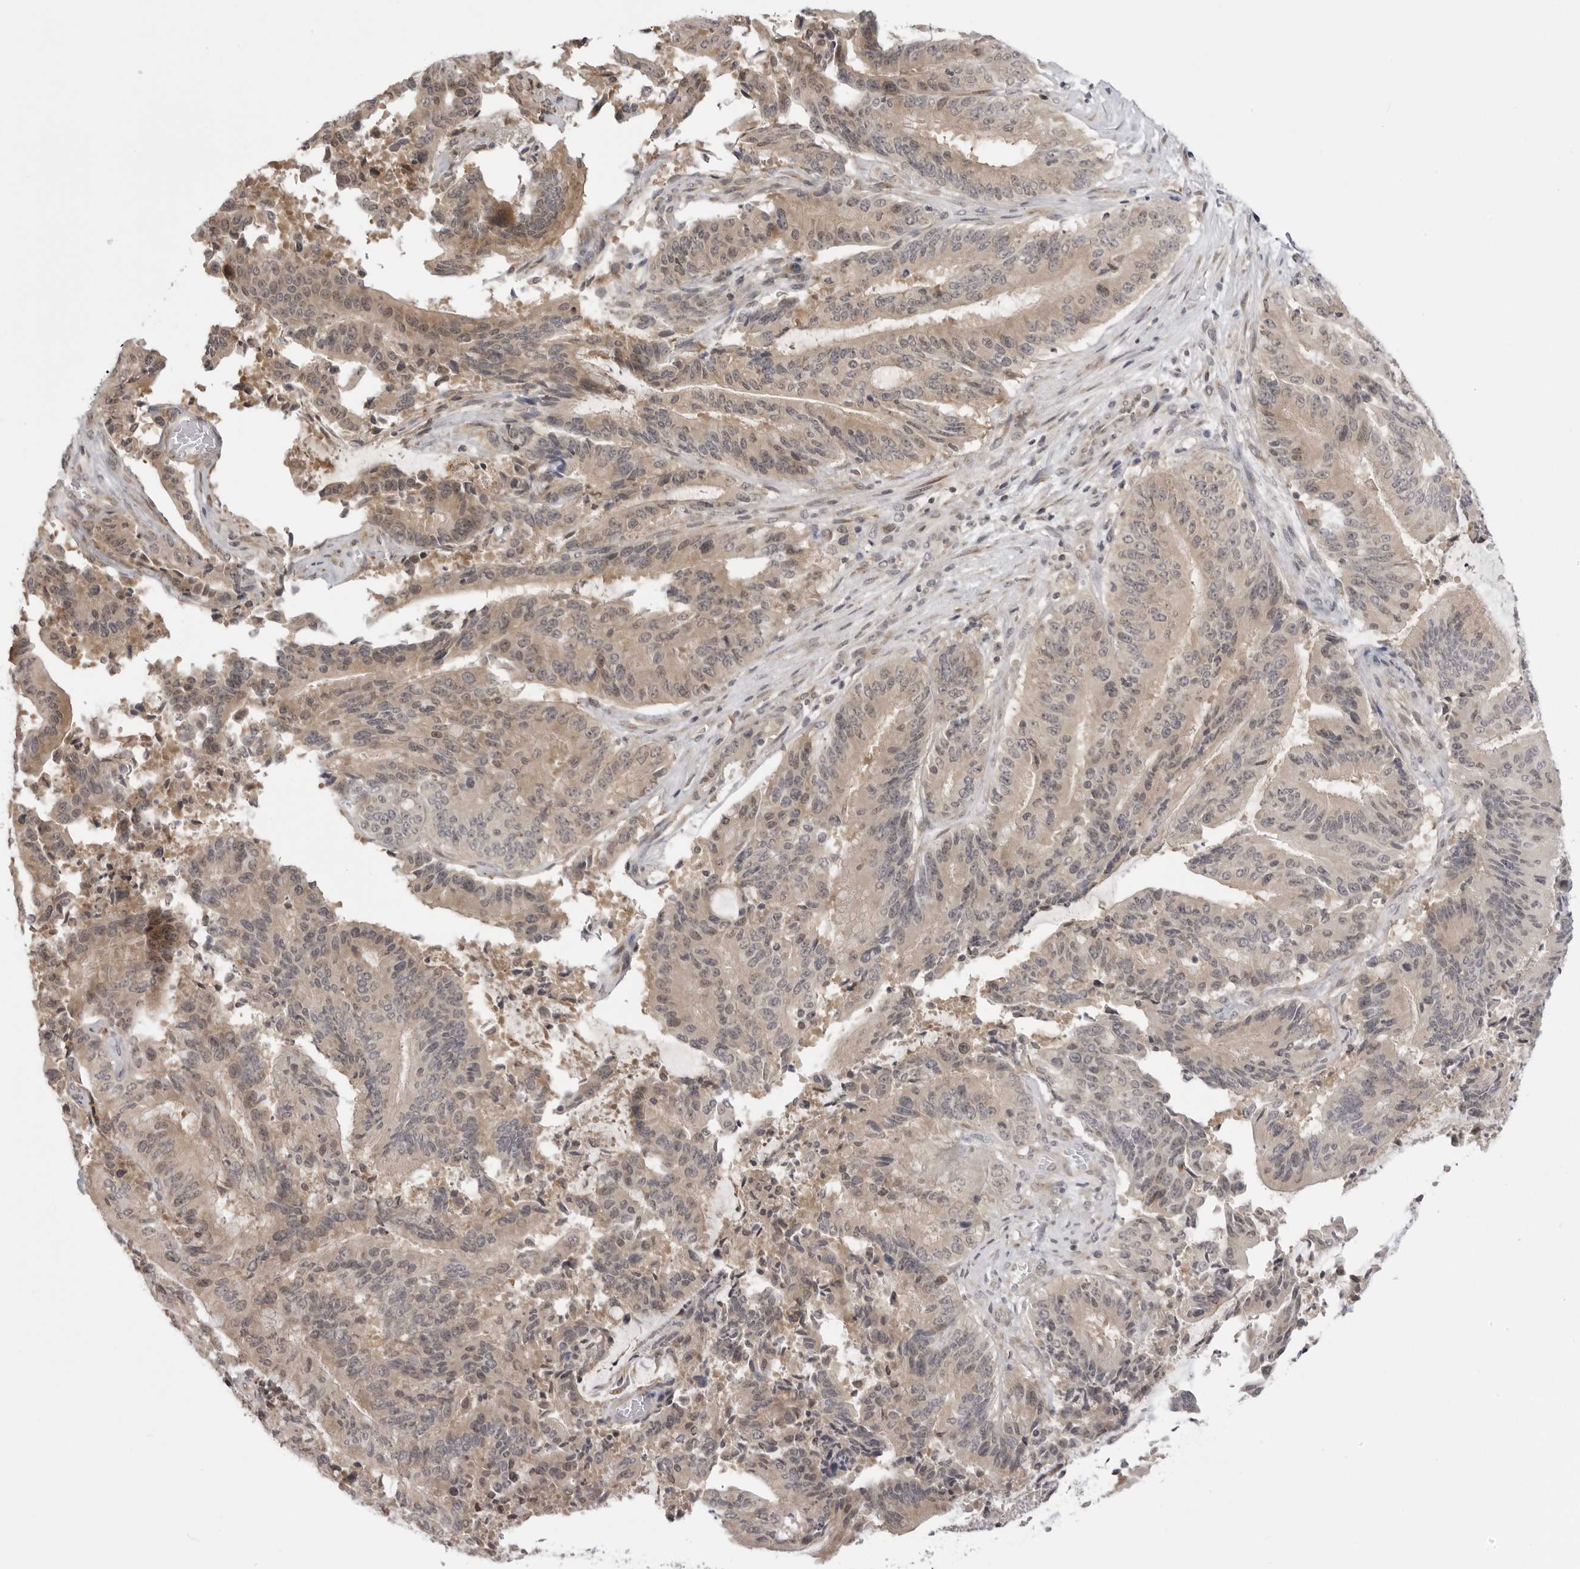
{"staining": {"intensity": "weak", "quantity": ">75%", "location": "cytoplasmic/membranous,nuclear"}, "tissue": "liver cancer", "cell_type": "Tumor cells", "image_type": "cancer", "snomed": [{"axis": "morphology", "description": "Normal tissue, NOS"}, {"axis": "morphology", "description": "Cholangiocarcinoma"}, {"axis": "topography", "description": "Liver"}, {"axis": "topography", "description": "Peripheral nerve tissue"}], "caption": "The histopathology image exhibits immunohistochemical staining of liver cancer (cholangiocarcinoma). There is weak cytoplasmic/membranous and nuclear staining is seen in approximately >75% of tumor cells. Nuclei are stained in blue.", "gene": "PTK2B", "patient": {"sex": "female", "age": 73}}